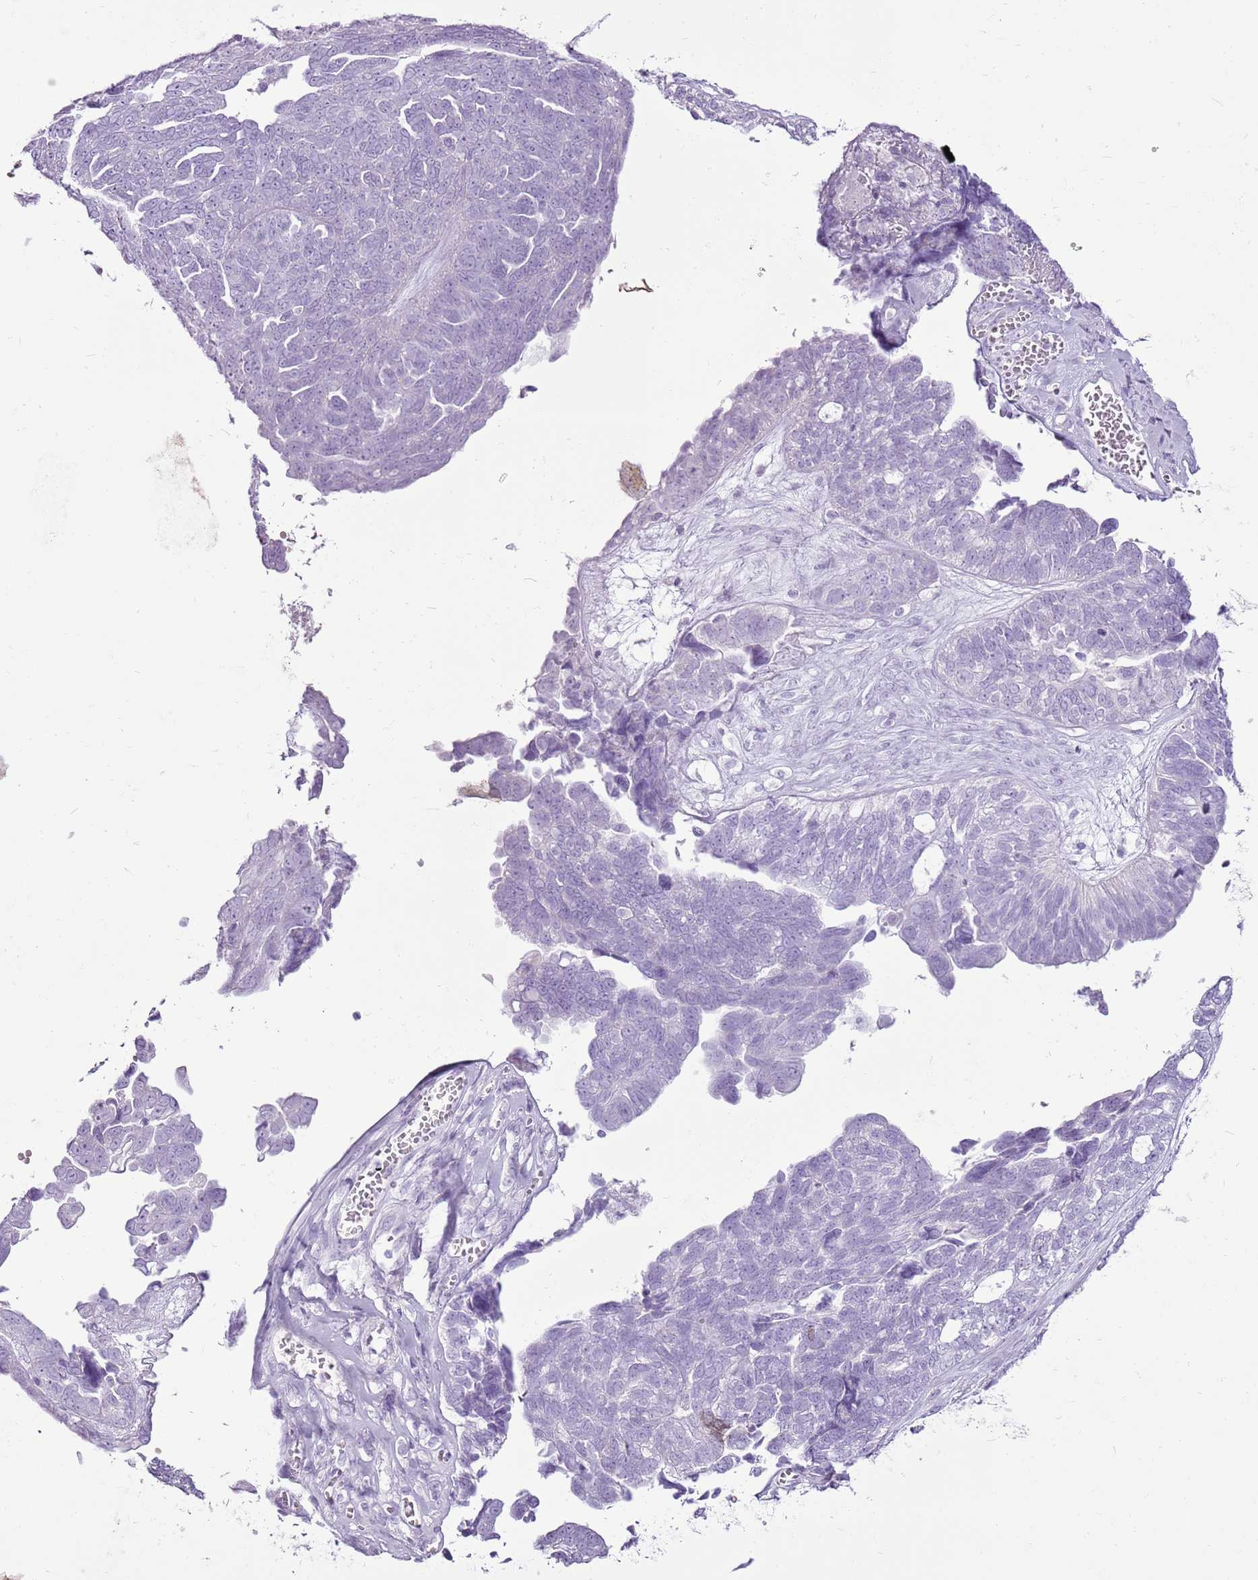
{"staining": {"intensity": "negative", "quantity": "none", "location": "none"}, "tissue": "ovarian cancer", "cell_type": "Tumor cells", "image_type": "cancer", "snomed": [{"axis": "morphology", "description": "Cystadenocarcinoma, serous, NOS"}, {"axis": "topography", "description": "Ovary"}], "caption": "IHC of ovarian serous cystadenocarcinoma reveals no staining in tumor cells. (DAB (3,3'-diaminobenzidine) immunohistochemistry (IHC) visualized using brightfield microscopy, high magnification).", "gene": "CNFN", "patient": {"sex": "female", "age": 79}}